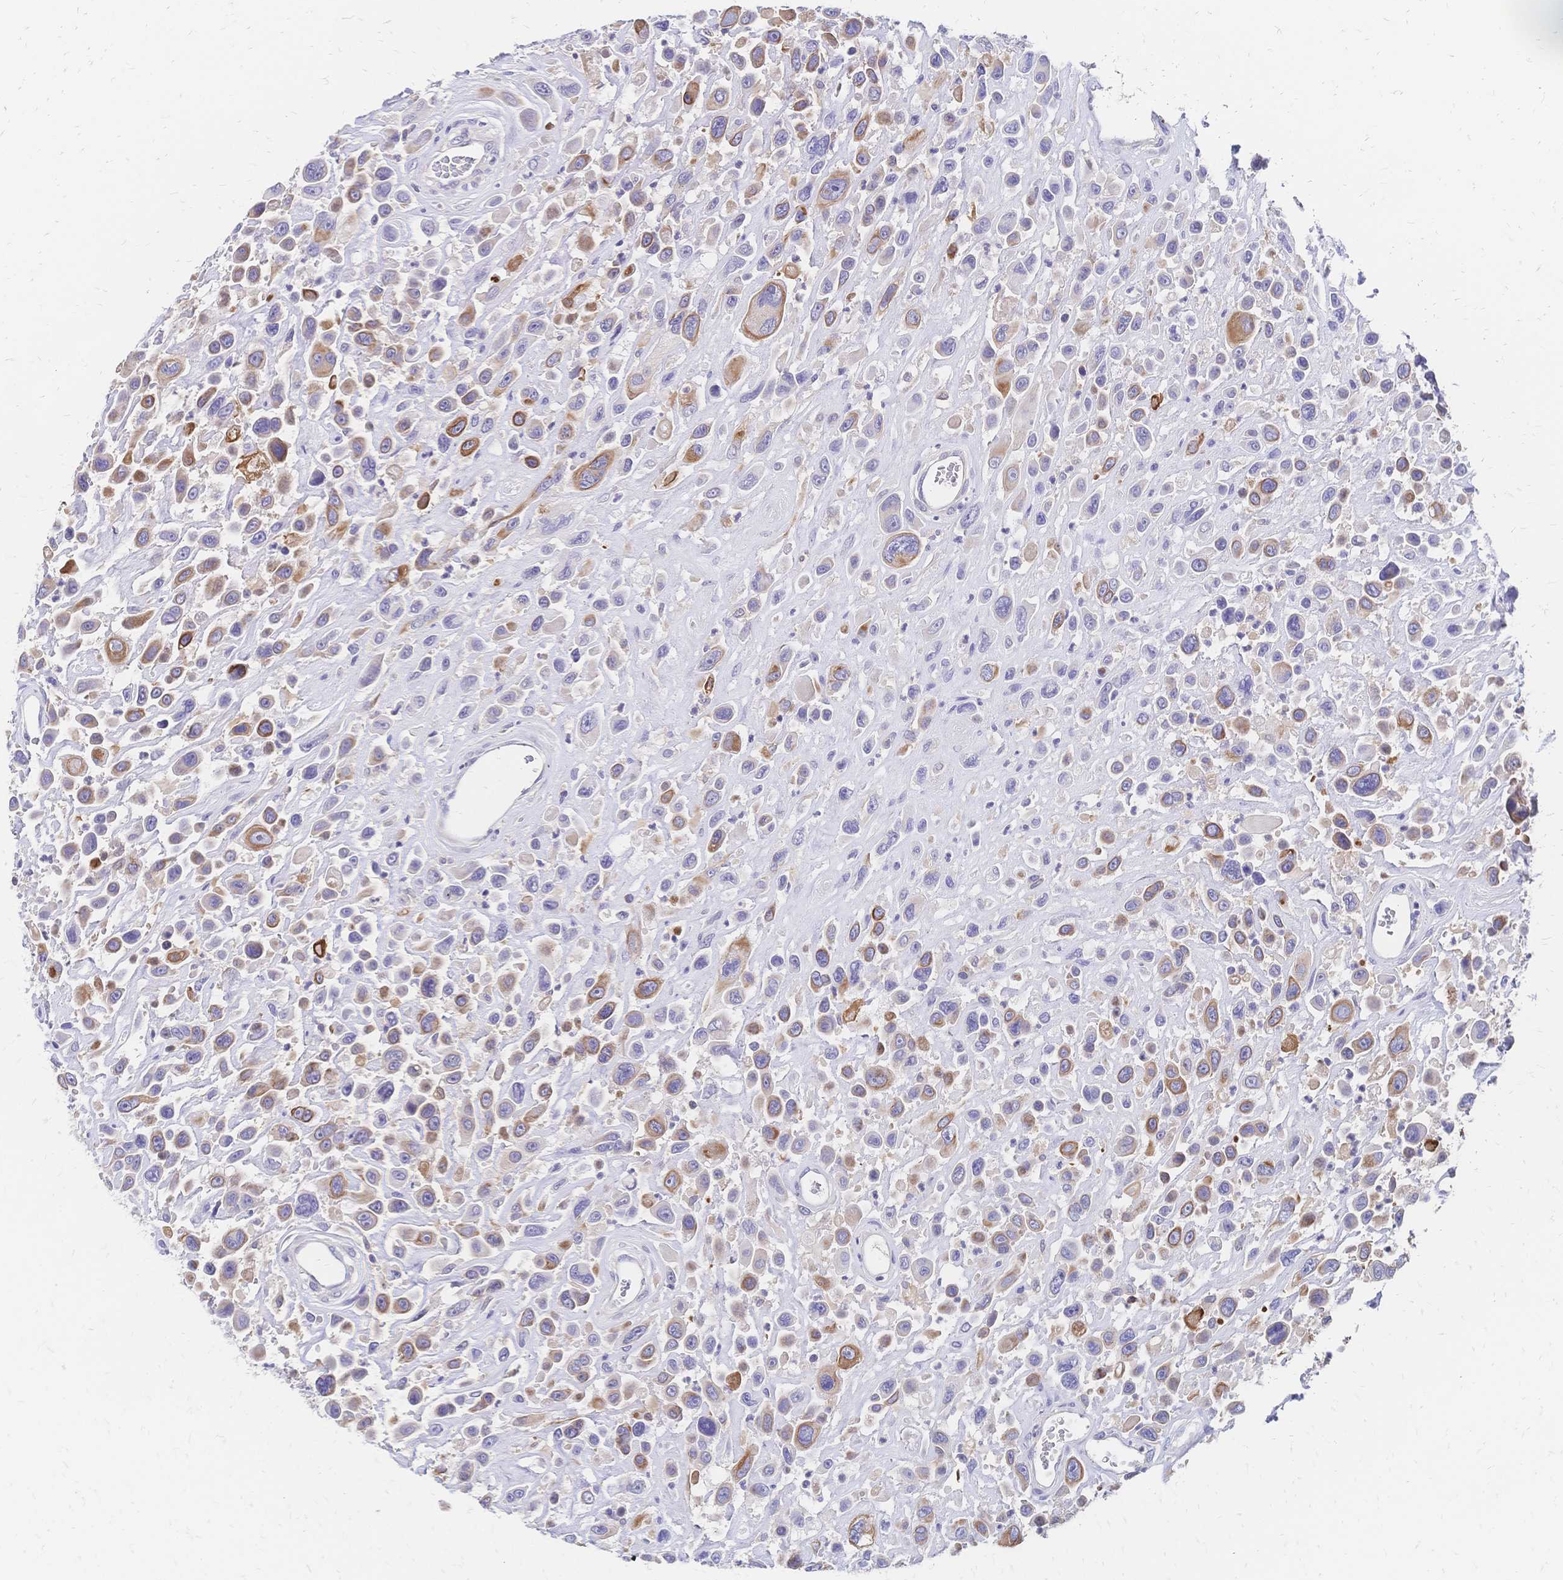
{"staining": {"intensity": "moderate", "quantity": "25%-75%", "location": "cytoplasmic/membranous"}, "tissue": "urothelial cancer", "cell_type": "Tumor cells", "image_type": "cancer", "snomed": [{"axis": "morphology", "description": "Urothelial carcinoma, High grade"}, {"axis": "topography", "description": "Urinary bladder"}], "caption": "Protein staining displays moderate cytoplasmic/membranous expression in approximately 25%-75% of tumor cells in urothelial cancer. Using DAB (3,3'-diaminobenzidine) (brown) and hematoxylin (blue) stains, captured at high magnification using brightfield microscopy.", "gene": "DTNB", "patient": {"sex": "male", "age": 53}}